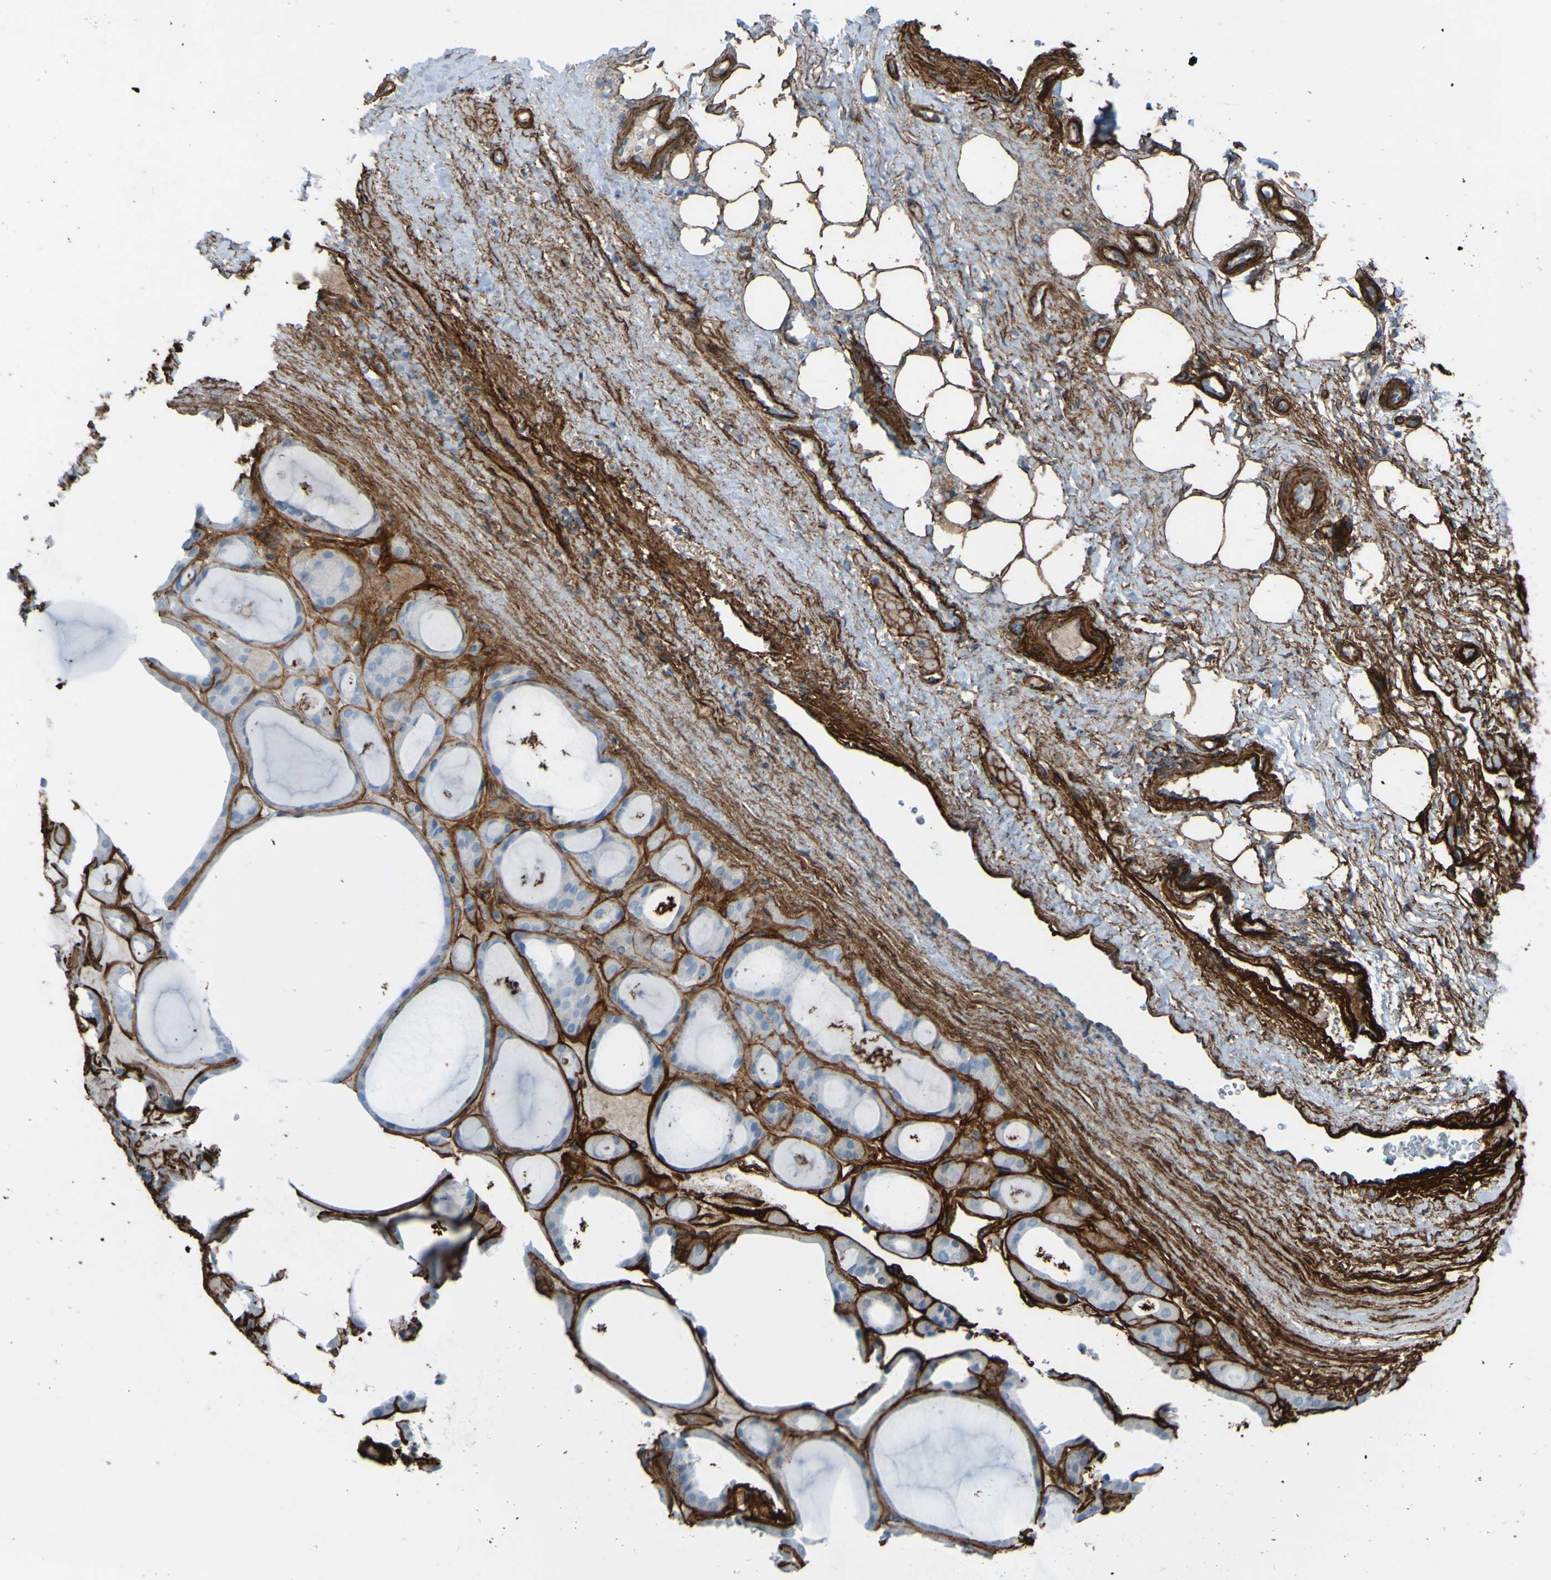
{"staining": {"intensity": "negative", "quantity": "none", "location": "none"}, "tissue": "thyroid gland", "cell_type": "Glandular cells", "image_type": "normal", "snomed": [{"axis": "morphology", "description": "Normal tissue, NOS"}, {"axis": "morphology", "description": "Carcinoma, NOS"}, {"axis": "topography", "description": "Thyroid gland"}], "caption": "Human thyroid gland stained for a protein using IHC displays no positivity in glandular cells.", "gene": "COL4A2", "patient": {"sex": "female", "age": 86}}